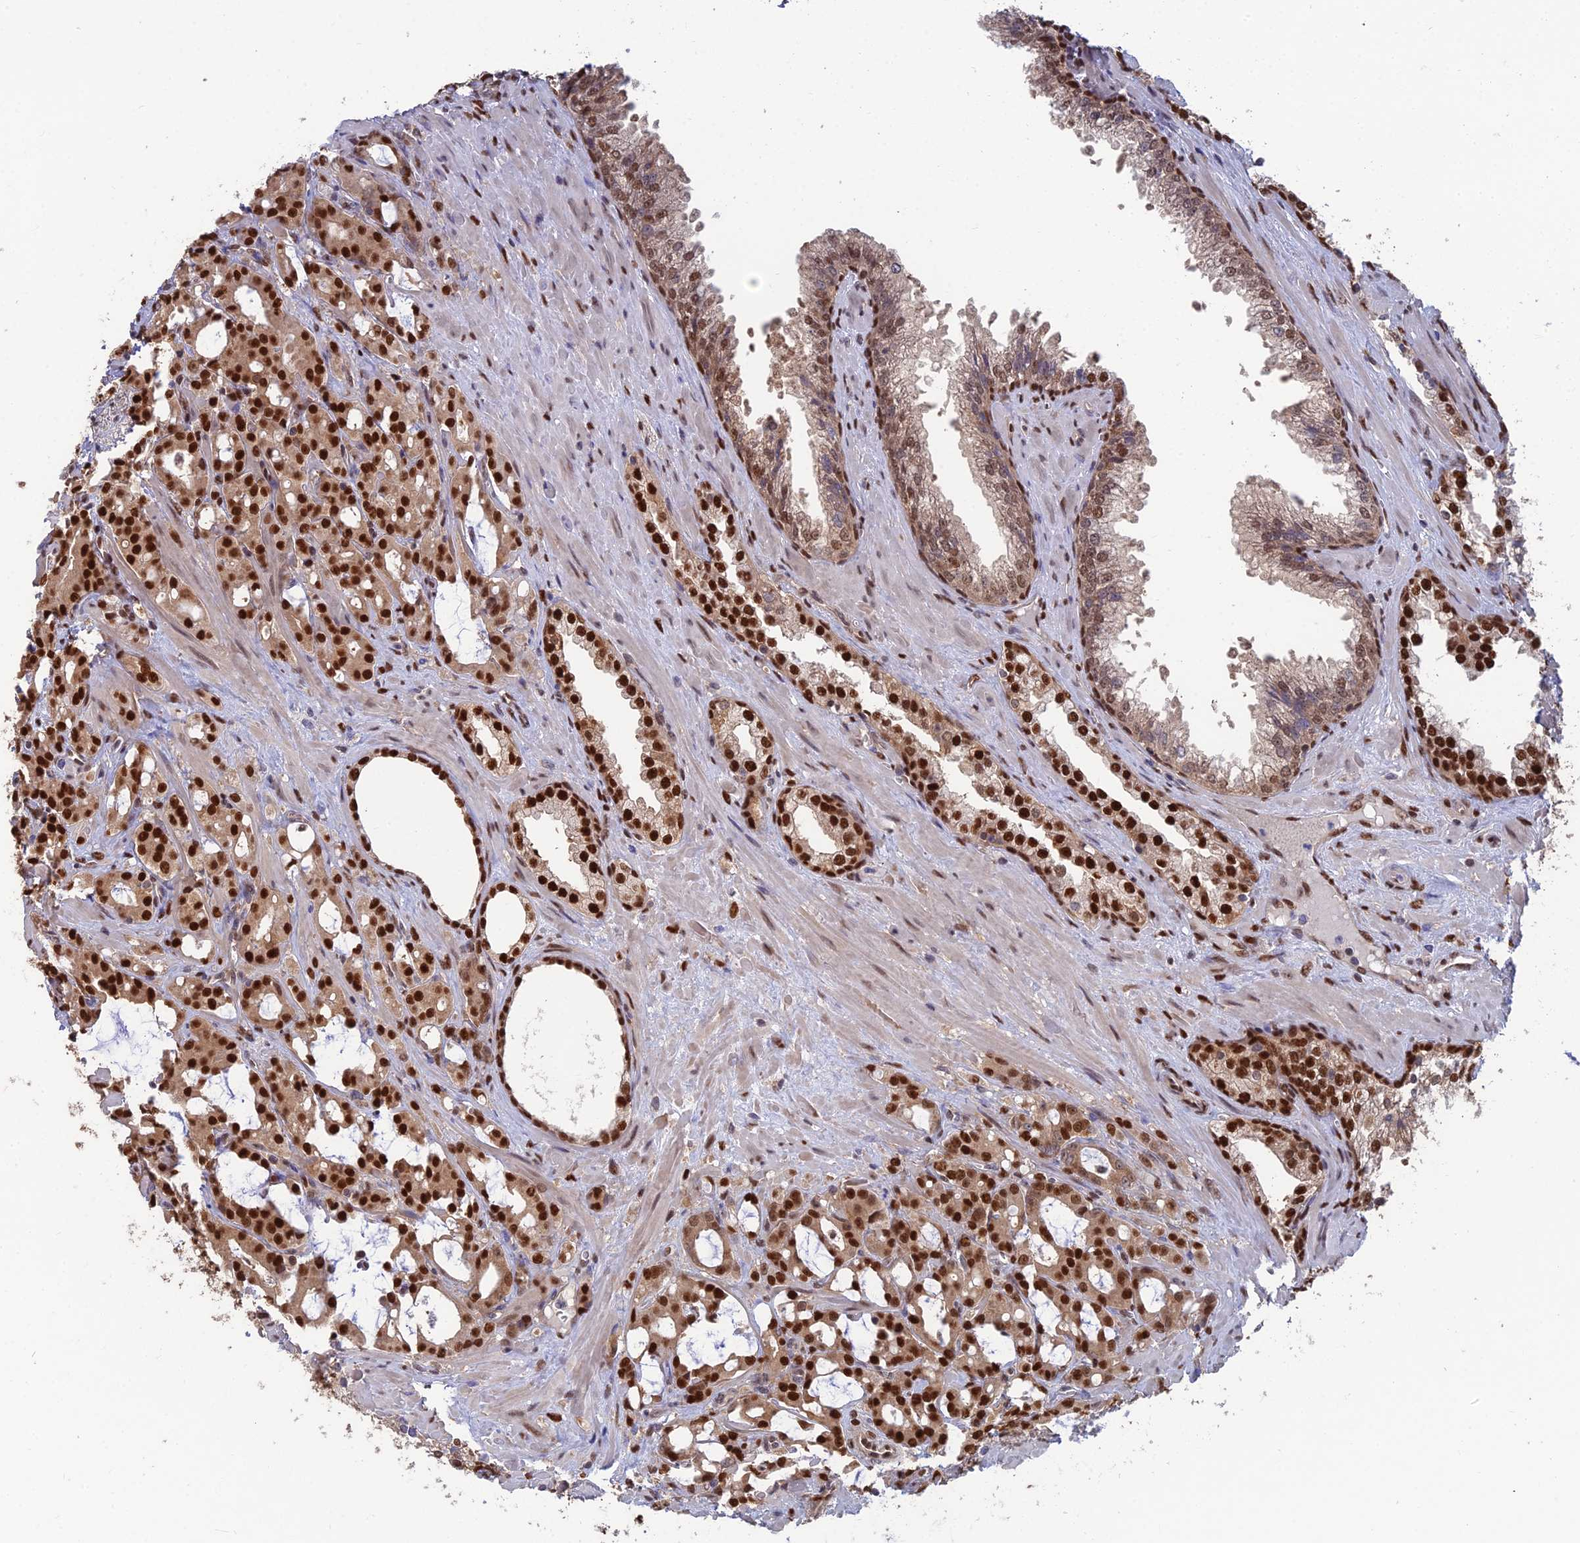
{"staining": {"intensity": "strong", "quantity": ">75%", "location": "nuclear"}, "tissue": "prostate cancer", "cell_type": "Tumor cells", "image_type": "cancer", "snomed": [{"axis": "morphology", "description": "Adenocarcinoma, High grade"}, {"axis": "topography", "description": "Prostate"}], "caption": "Immunohistochemistry of adenocarcinoma (high-grade) (prostate) demonstrates high levels of strong nuclear staining in about >75% of tumor cells.", "gene": "DNPEP", "patient": {"sex": "male", "age": 72}}